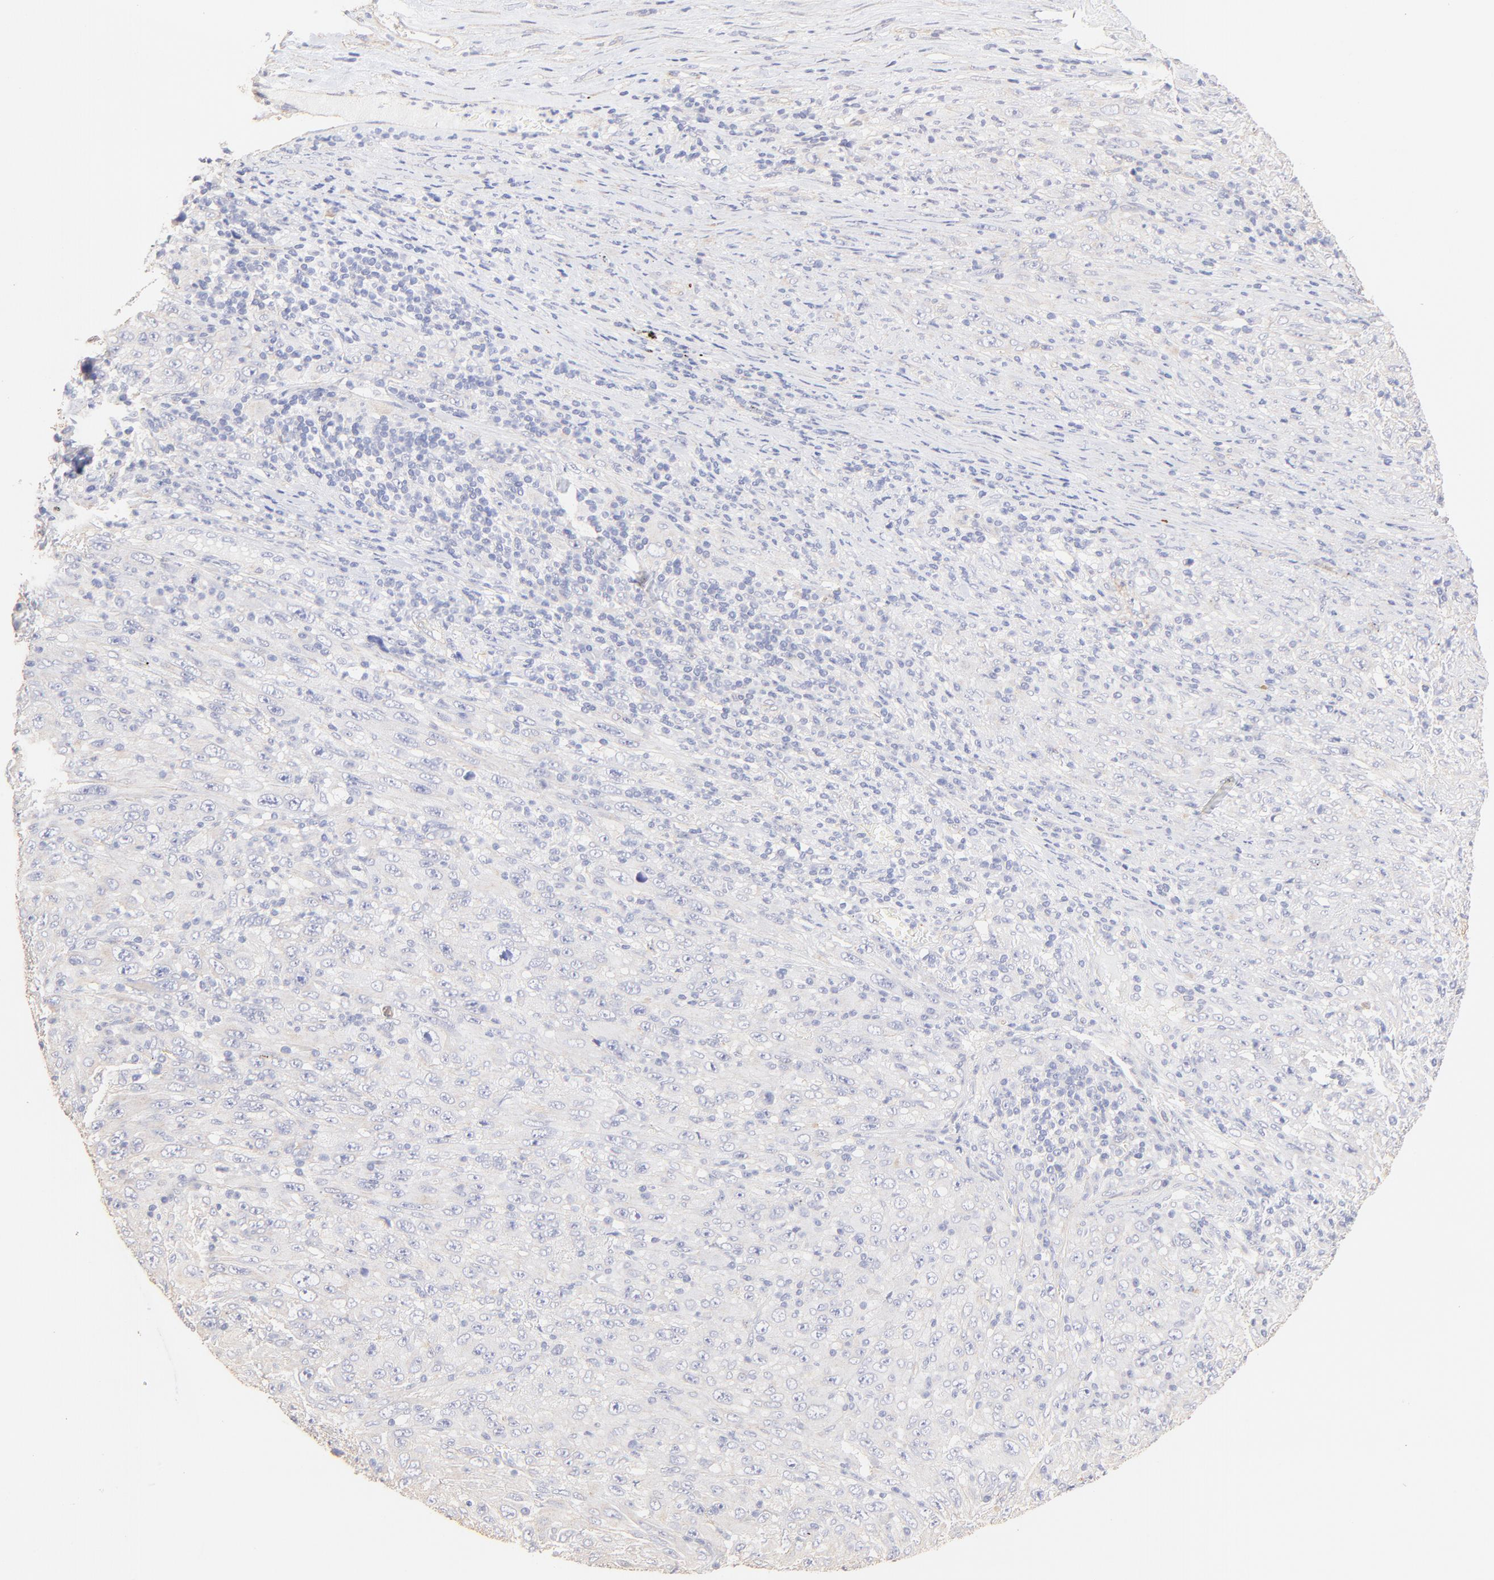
{"staining": {"intensity": "negative", "quantity": "none", "location": "none"}, "tissue": "melanoma", "cell_type": "Tumor cells", "image_type": "cancer", "snomed": [{"axis": "morphology", "description": "Malignant melanoma, Metastatic site"}, {"axis": "topography", "description": "Skin"}], "caption": "DAB immunohistochemical staining of melanoma exhibits no significant positivity in tumor cells.", "gene": "ACTRT1", "patient": {"sex": "female", "age": 56}}